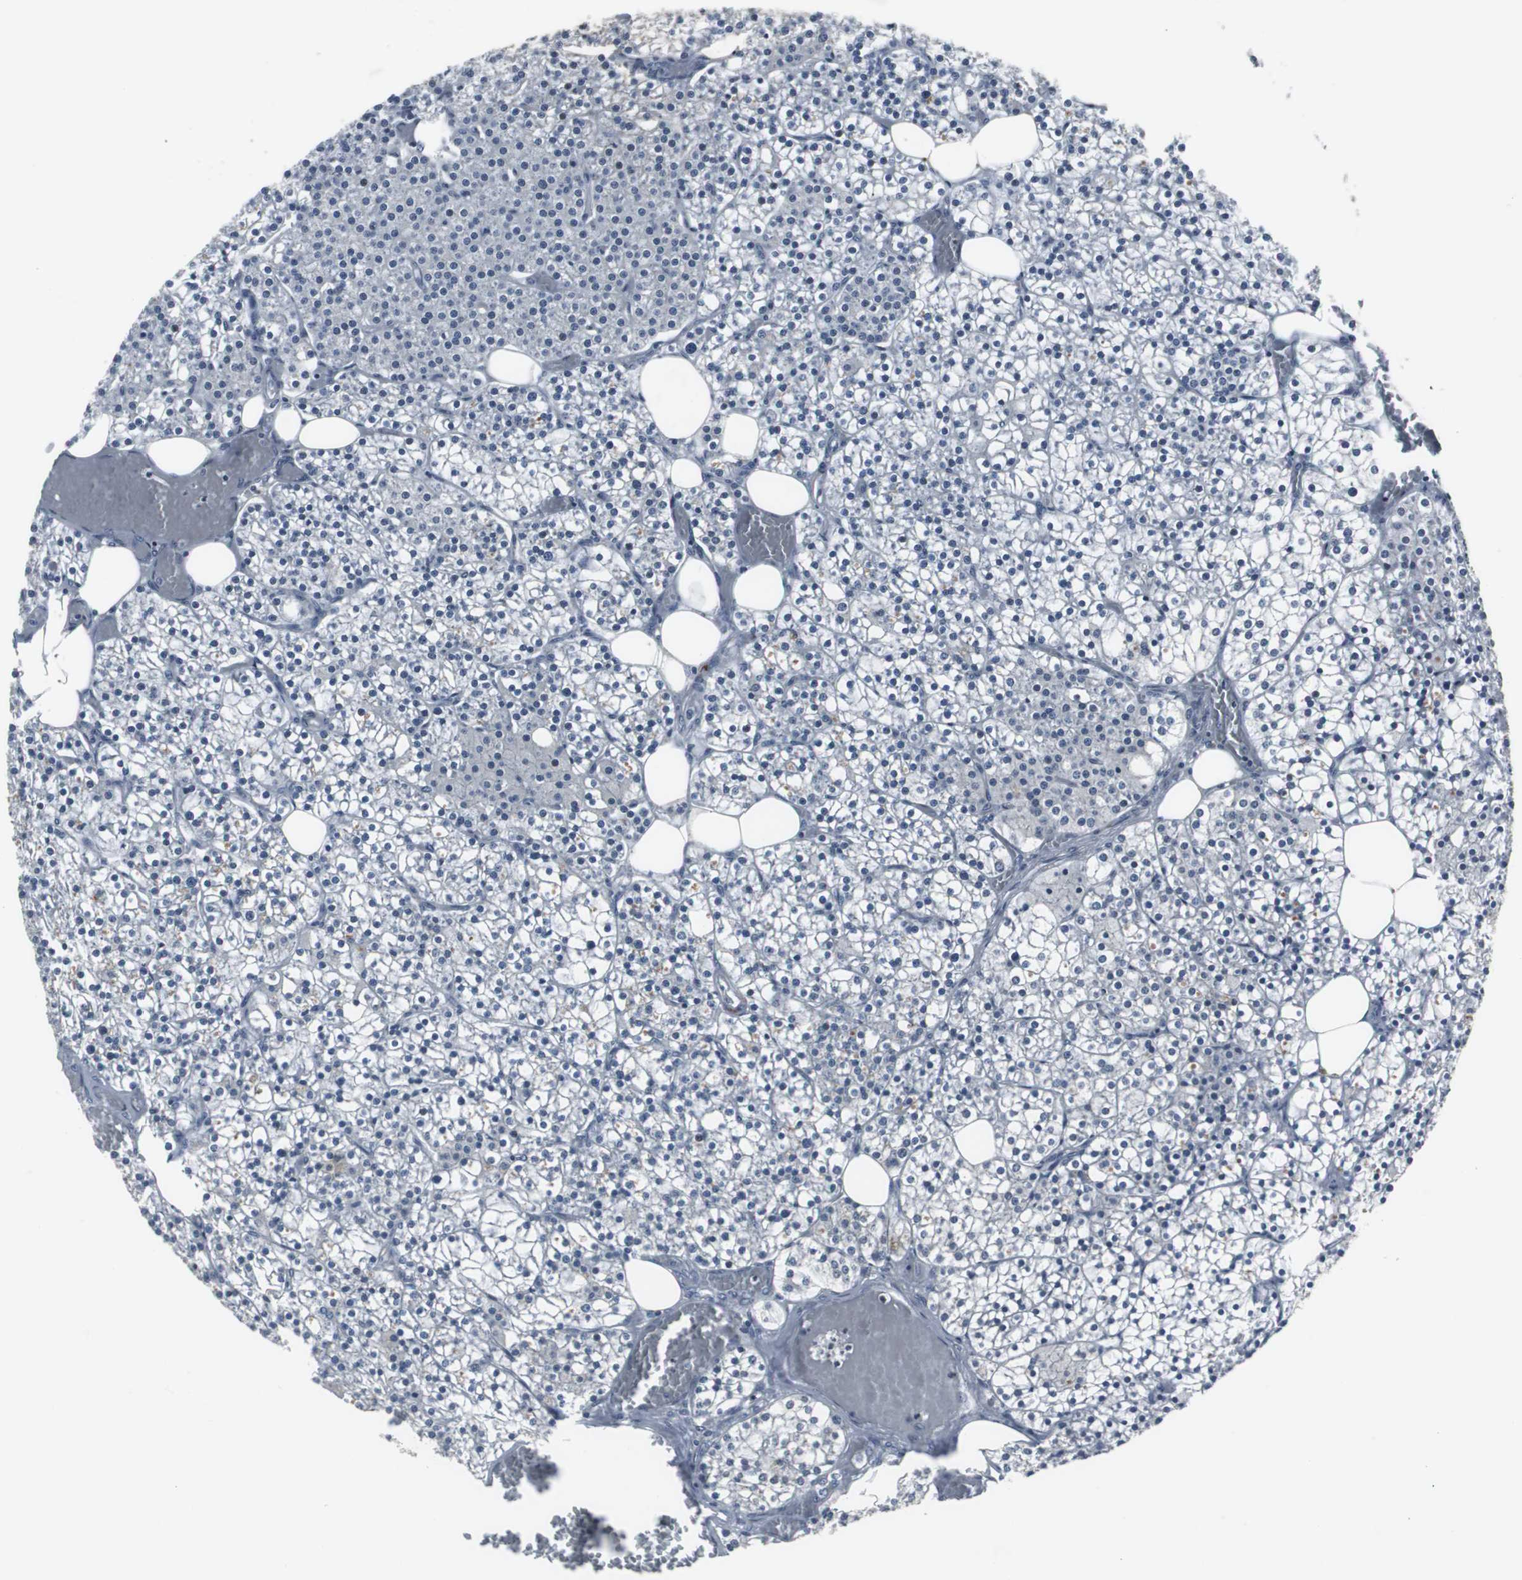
{"staining": {"intensity": "negative", "quantity": "none", "location": "none"}, "tissue": "parathyroid gland", "cell_type": "Glandular cells", "image_type": "normal", "snomed": [{"axis": "morphology", "description": "Normal tissue, NOS"}, {"axis": "topography", "description": "Parathyroid gland"}], "caption": "Glandular cells show no significant protein staining in benign parathyroid gland.", "gene": "FOXP4", "patient": {"sex": "female", "age": 63}}